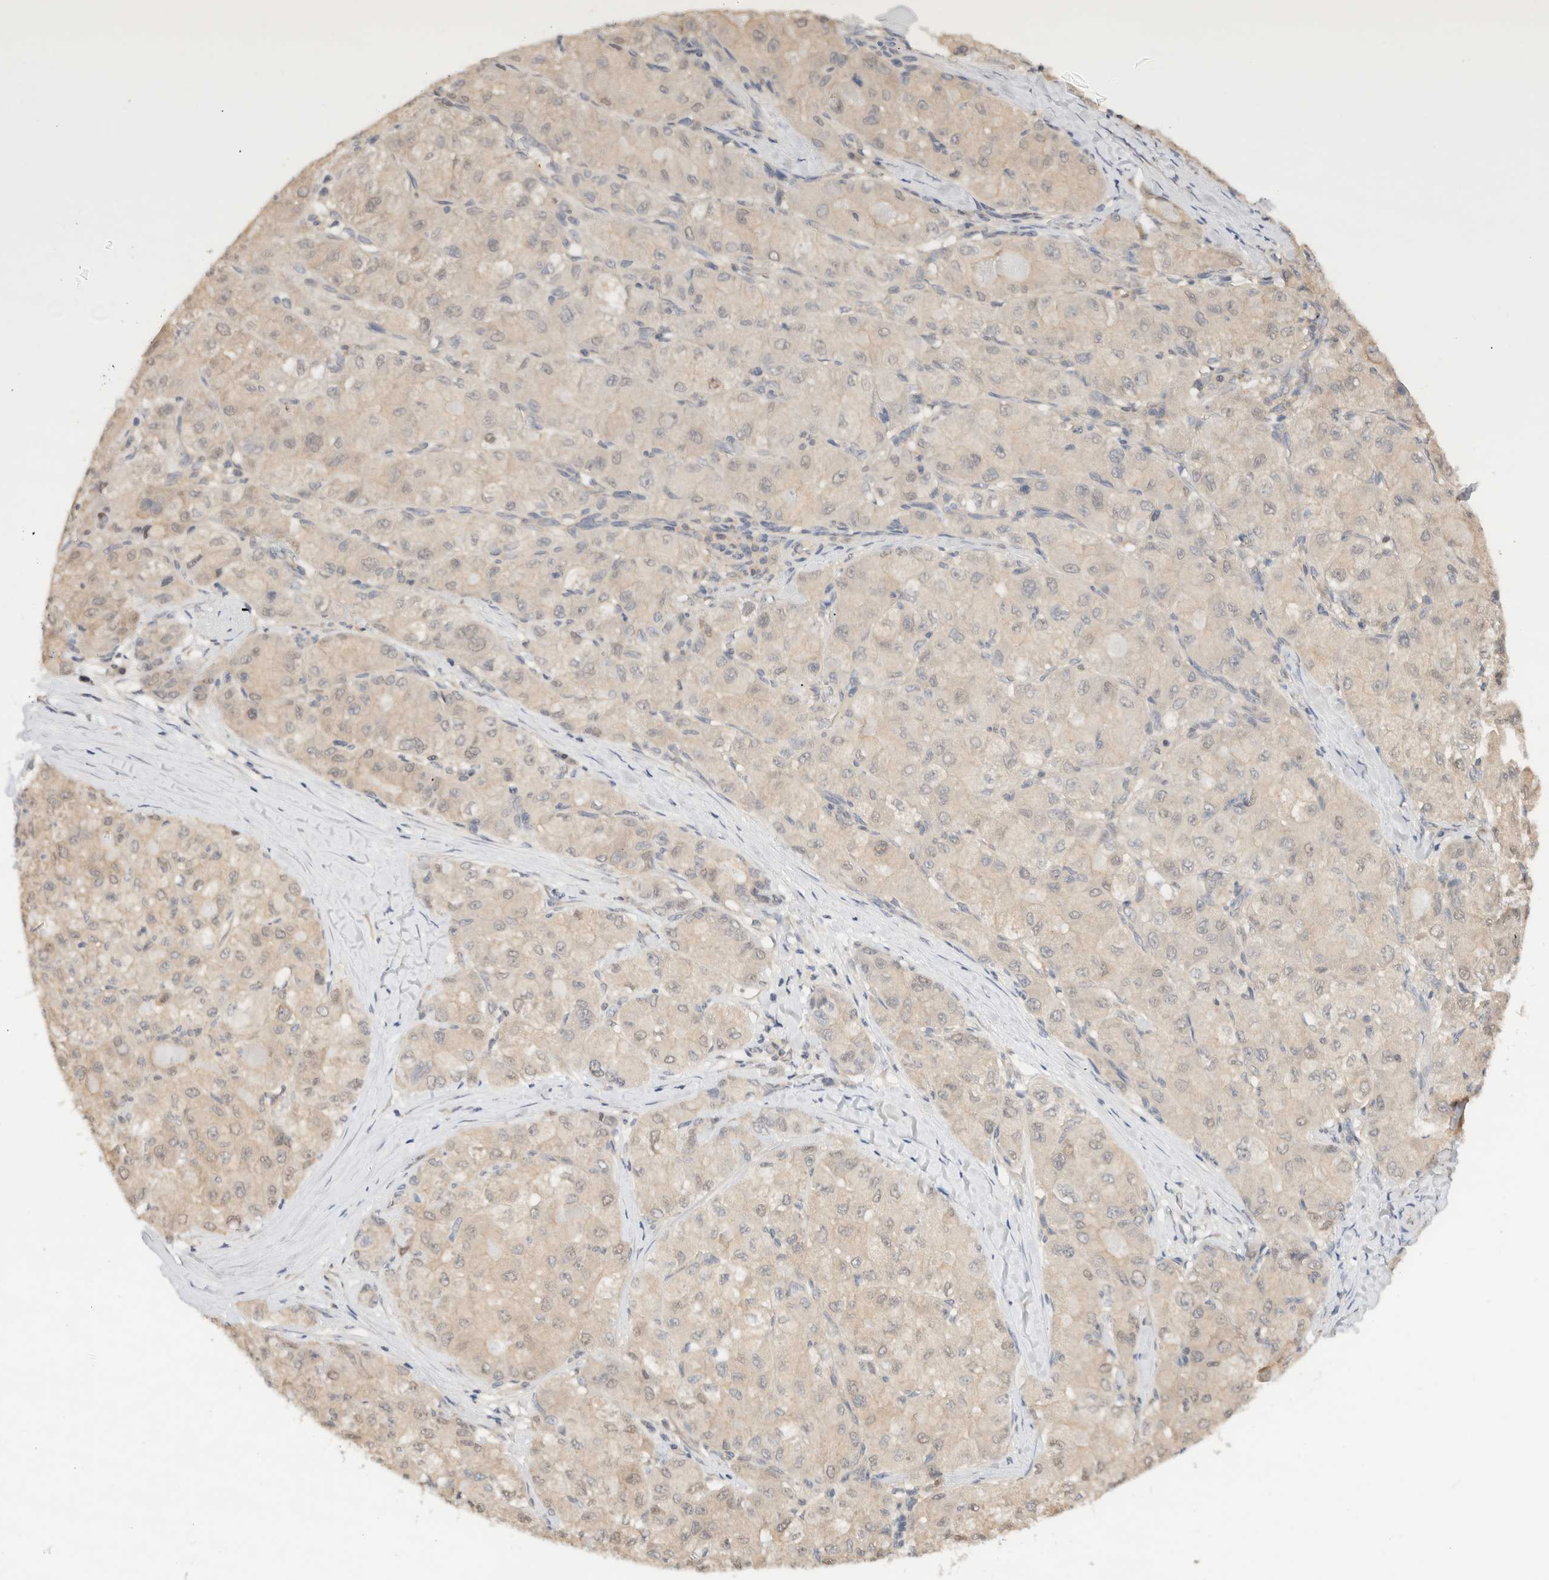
{"staining": {"intensity": "negative", "quantity": "none", "location": "none"}, "tissue": "liver cancer", "cell_type": "Tumor cells", "image_type": "cancer", "snomed": [{"axis": "morphology", "description": "Carcinoma, Hepatocellular, NOS"}, {"axis": "topography", "description": "Liver"}], "caption": "This is an IHC histopathology image of human liver cancer (hepatocellular carcinoma). There is no staining in tumor cells.", "gene": "C17orf97", "patient": {"sex": "male", "age": 80}}